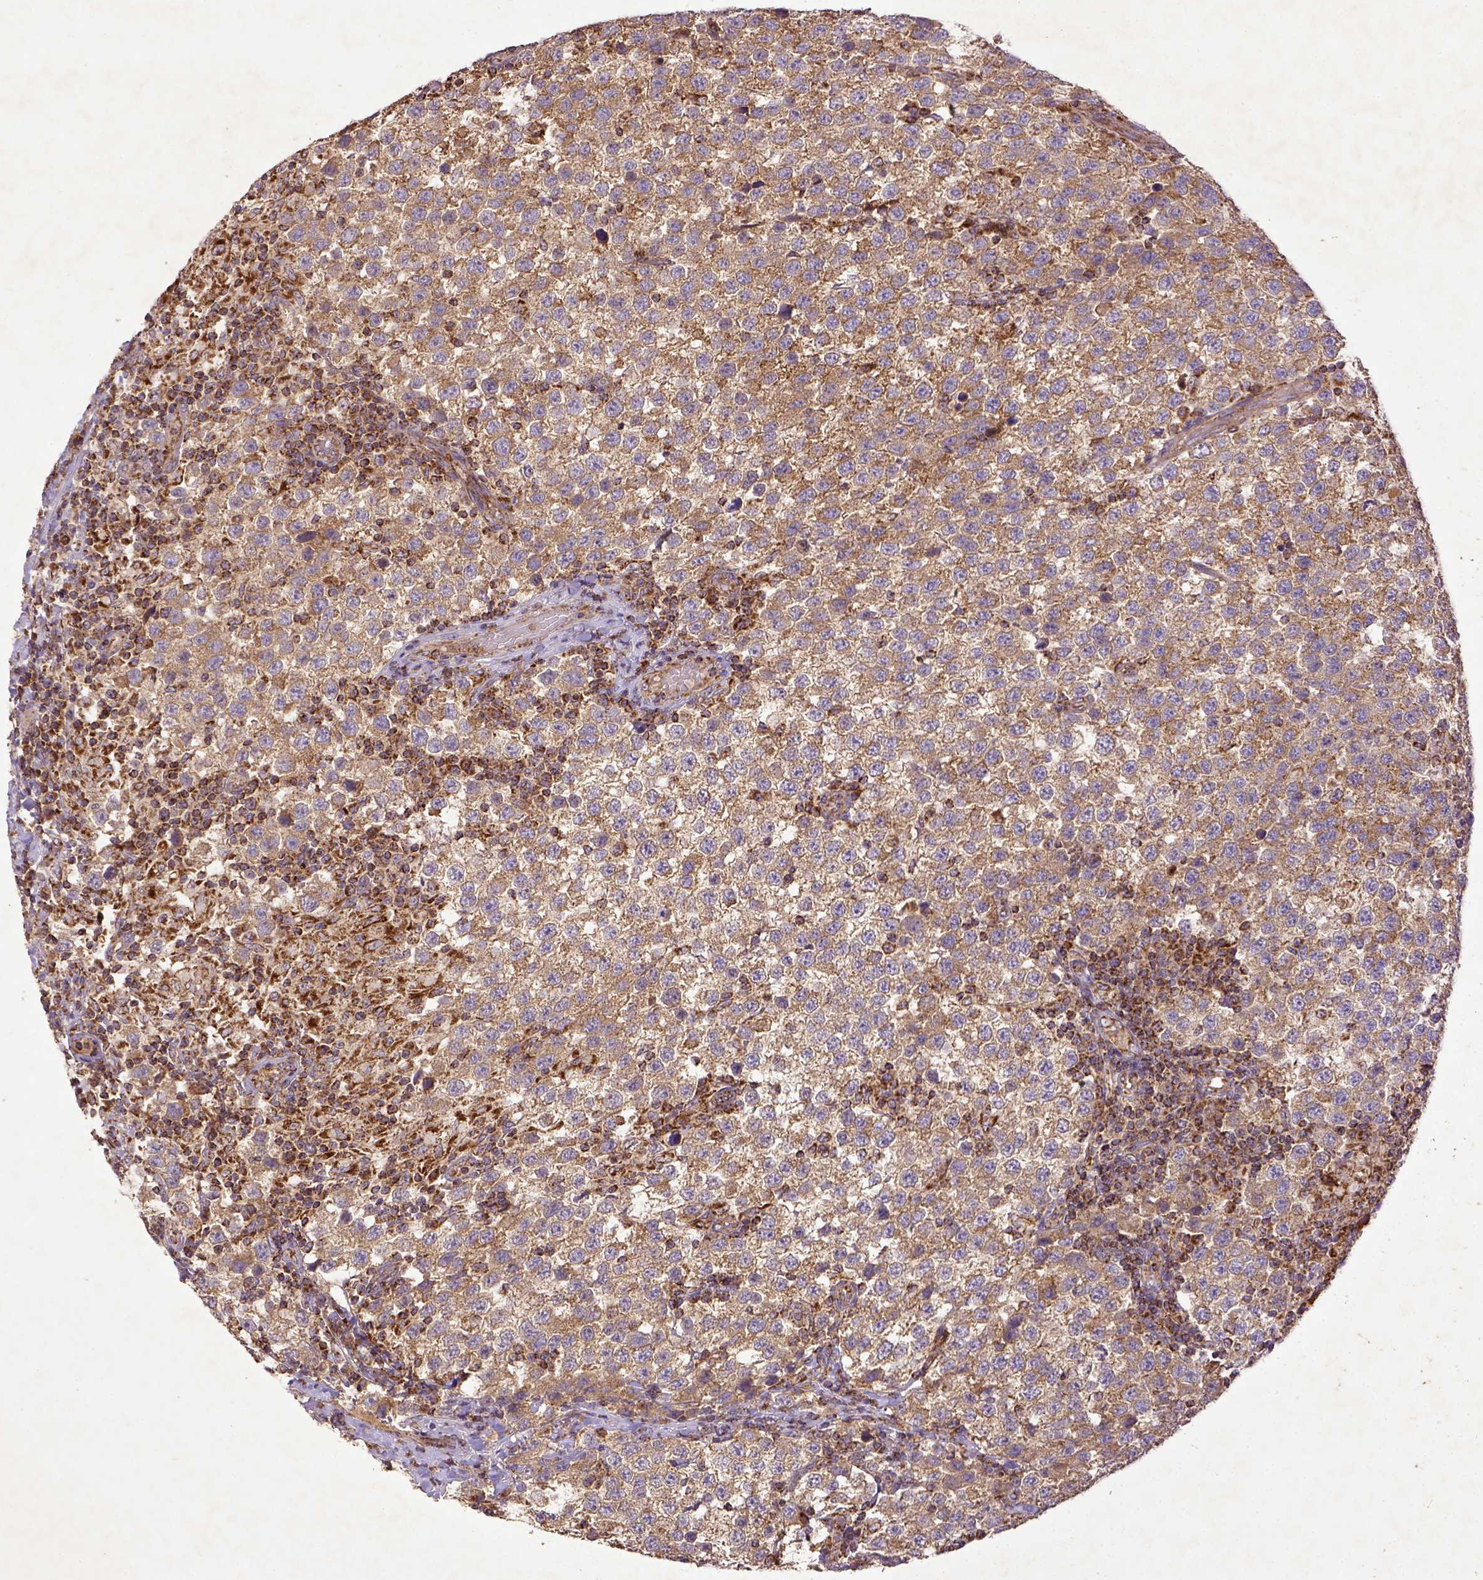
{"staining": {"intensity": "moderate", "quantity": ">75%", "location": "cytoplasmic/membranous"}, "tissue": "testis cancer", "cell_type": "Tumor cells", "image_type": "cancer", "snomed": [{"axis": "morphology", "description": "Seminoma, NOS"}, {"axis": "topography", "description": "Testis"}], "caption": "Immunohistochemistry histopathology image of neoplastic tissue: human testis seminoma stained using immunohistochemistry (IHC) reveals medium levels of moderate protein expression localized specifically in the cytoplasmic/membranous of tumor cells, appearing as a cytoplasmic/membranous brown color.", "gene": "MT-CO1", "patient": {"sex": "male", "age": 34}}